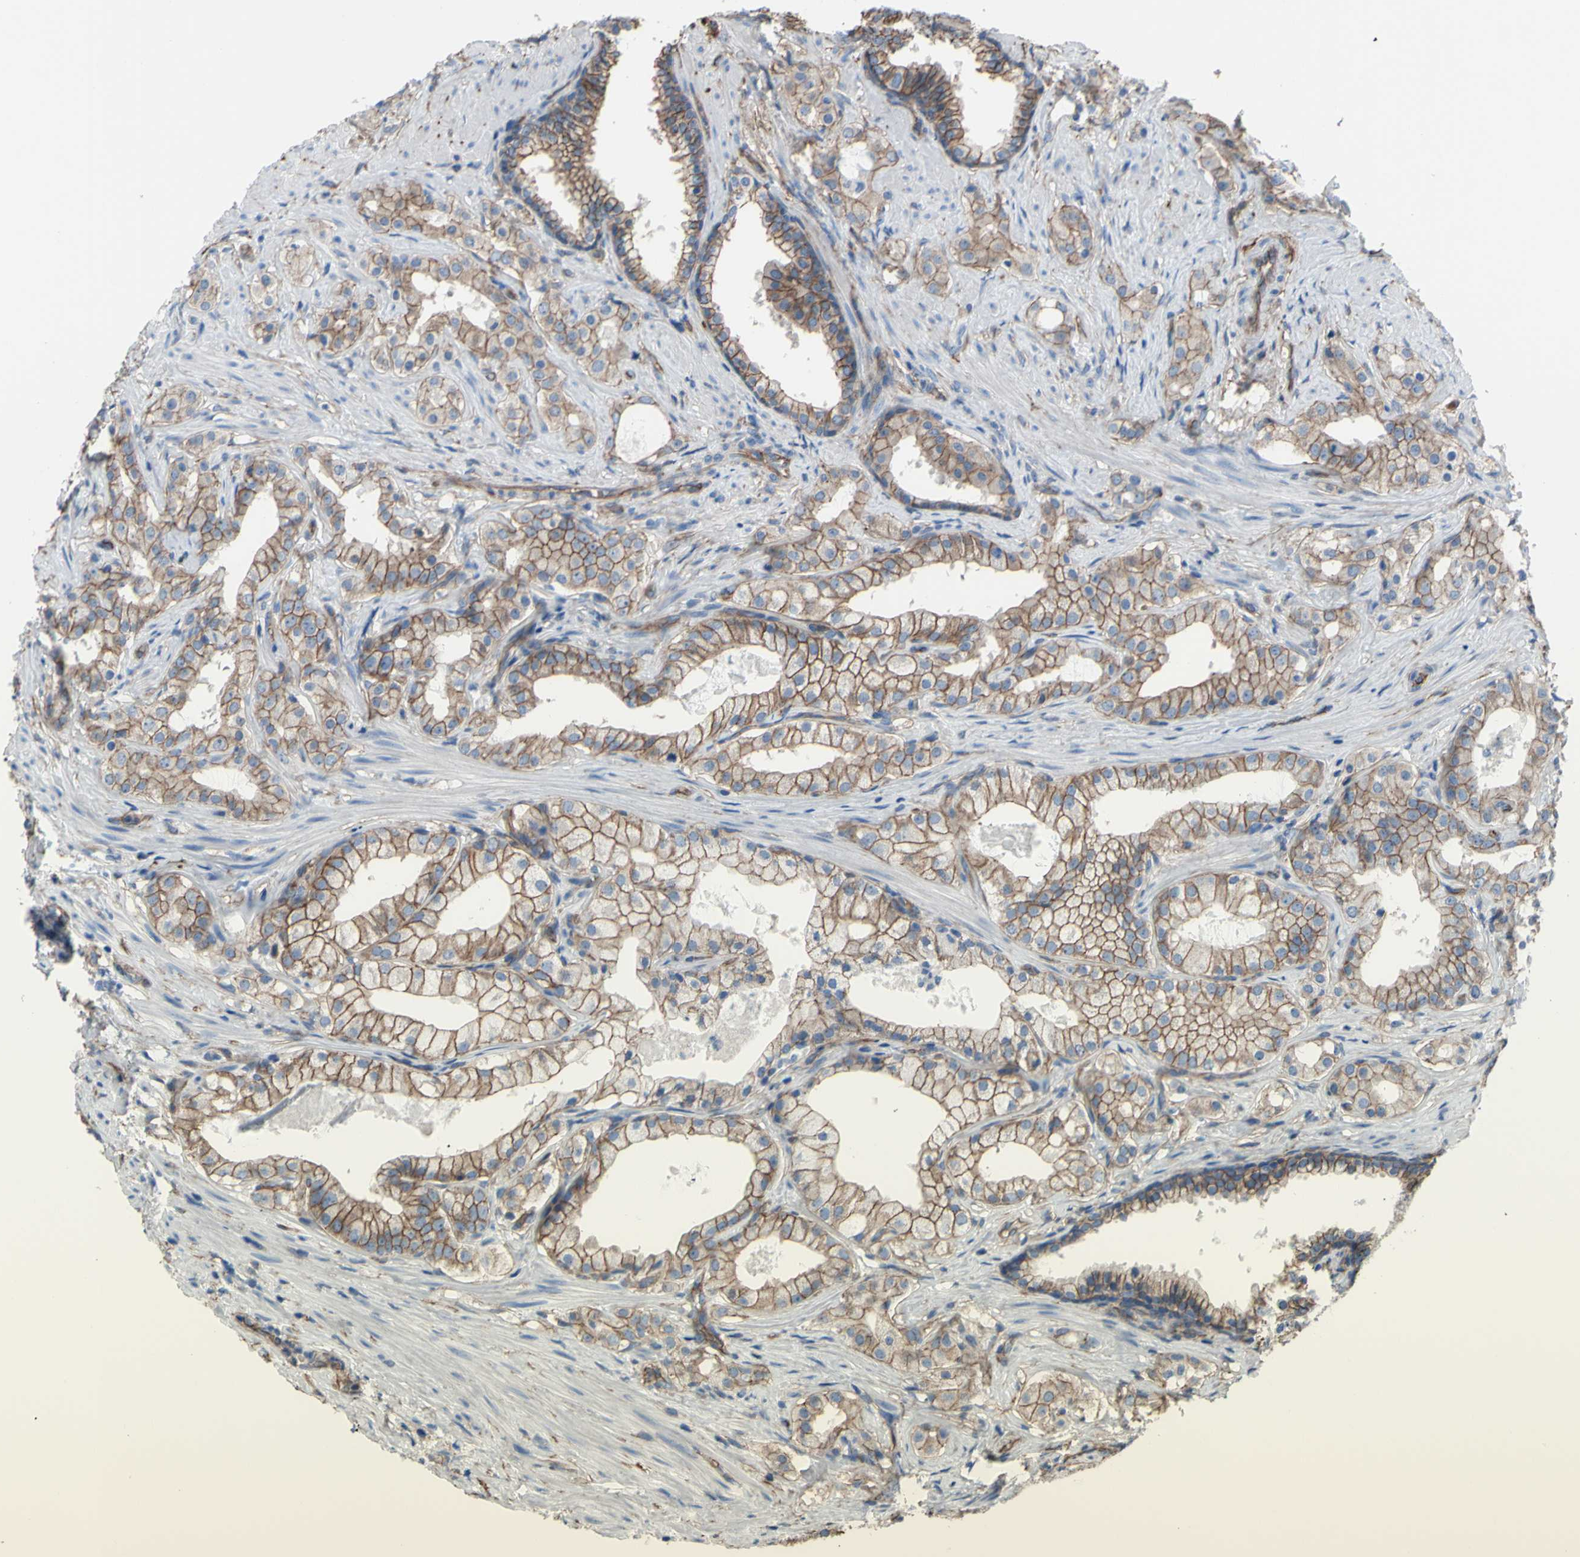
{"staining": {"intensity": "moderate", "quantity": ">75%", "location": "cytoplasmic/membranous"}, "tissue": "prostate cancer", "cell_type": "Tumor cells", "image_type": "cancer", "snomed": [{"axis": "morphology", "description": "Adenocarcinoma, Low grade"}, {"axis": "topography", "description": "Prostate"}], "caption": "A medium amount of moderate cytoplasmic/membranous positivity is appreciated in about >75% of tumor cells in prostate cancer (adenocarcinoma (low-grade)) tissue.", "gene": "TPBG", "patient": {"sex": "male", "age": 59}}